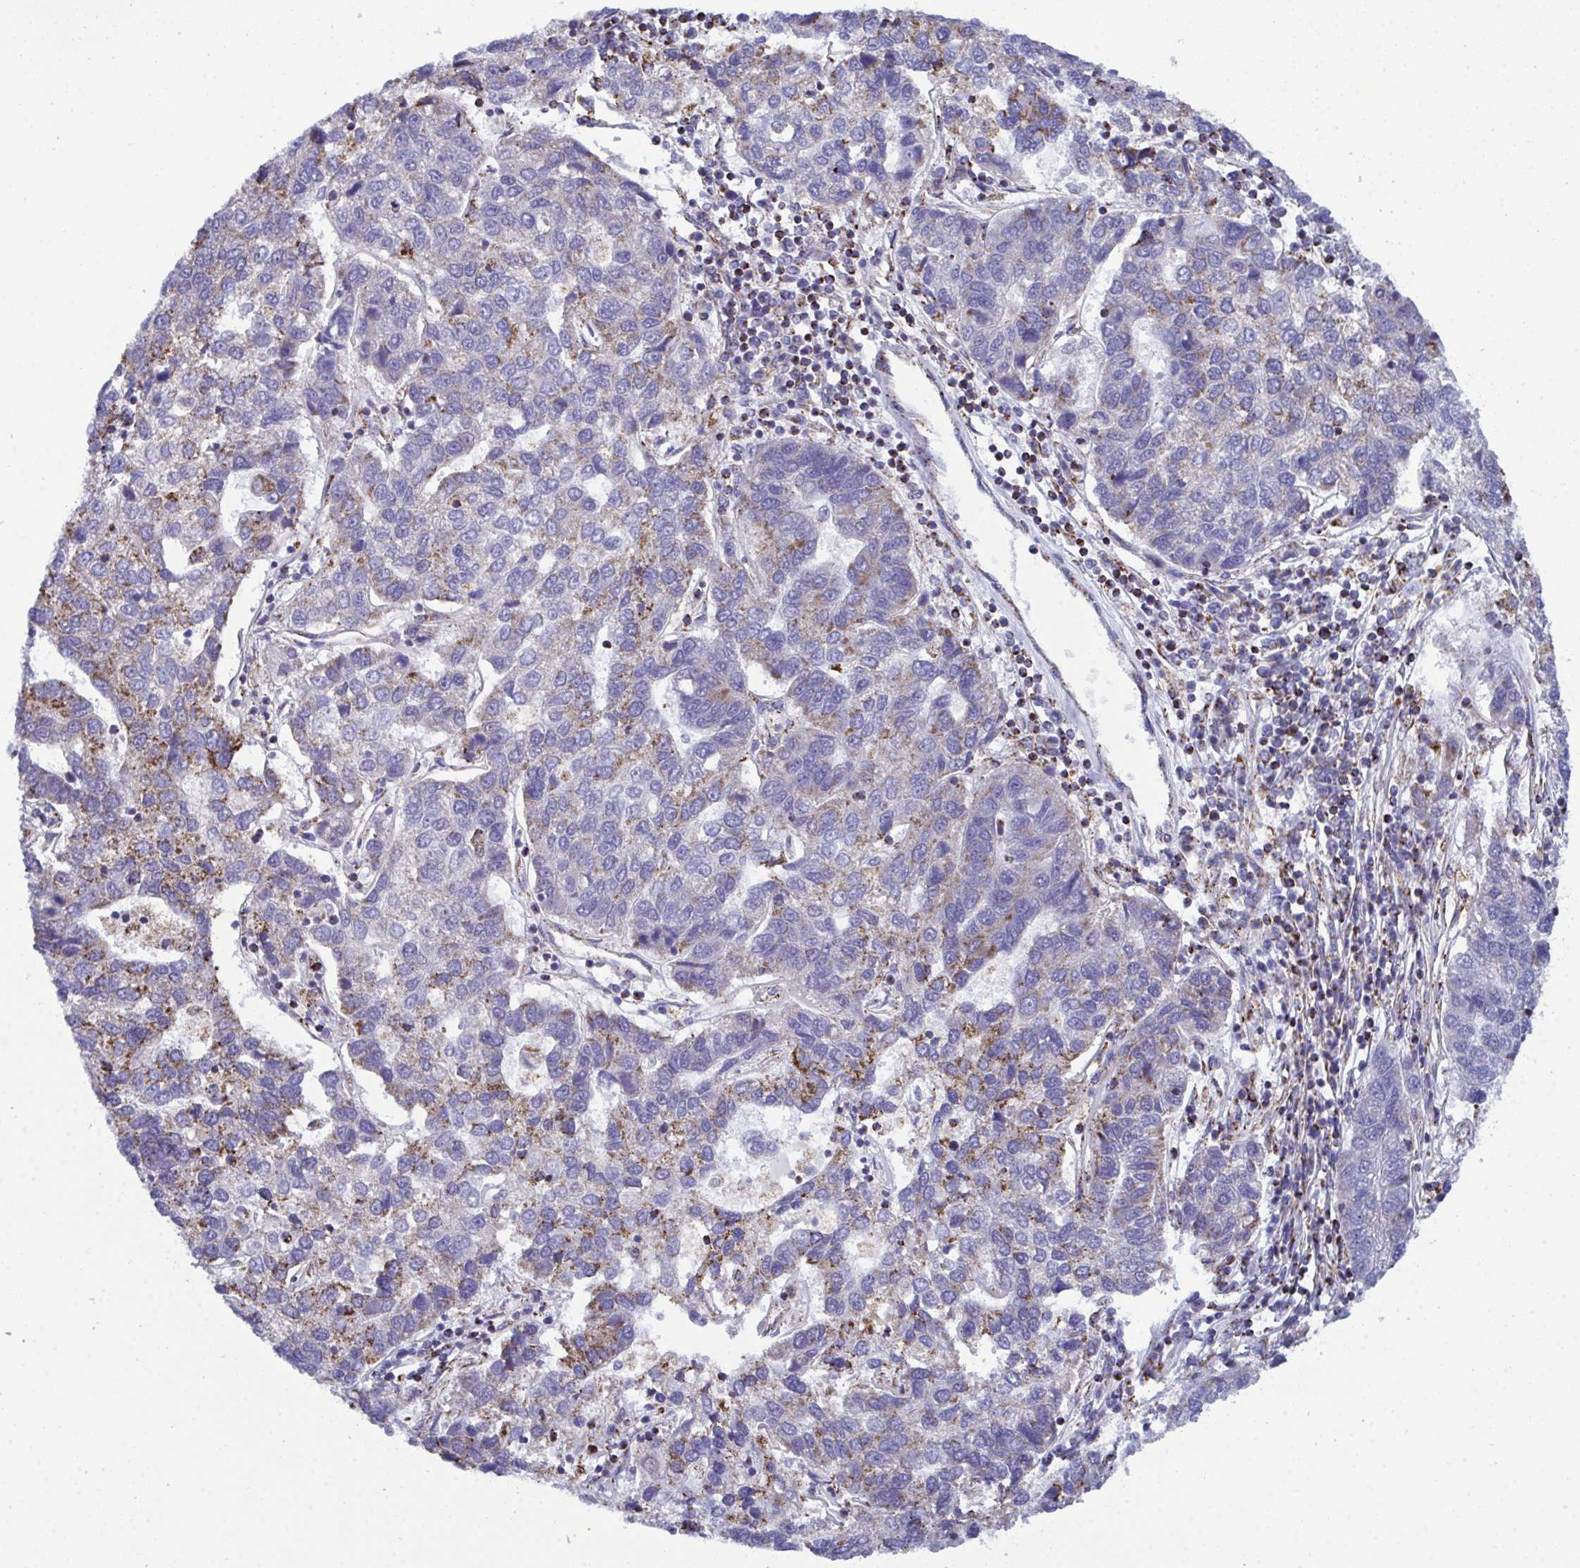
{"staining": {"intensity": "moderate", "quantity": "25%-75%", "location": "cytoplasmic/membranous"}, "tissue": "pancreatic cancer", "cell_type": "Tumor cells", "image_type": "cancer", "snomed": [{"axis": "morphology", "description": "Adenocarcinoma, NOS"}, {"axis": "topography", "description": "Pancreas"}], "caption": "Human adenocarcinoma (pancreatic) stained with a protein marker shows moderate staining in tumor cells.", "gene": "CSDE1", "patient": {"sex": "female", "age": 61}}